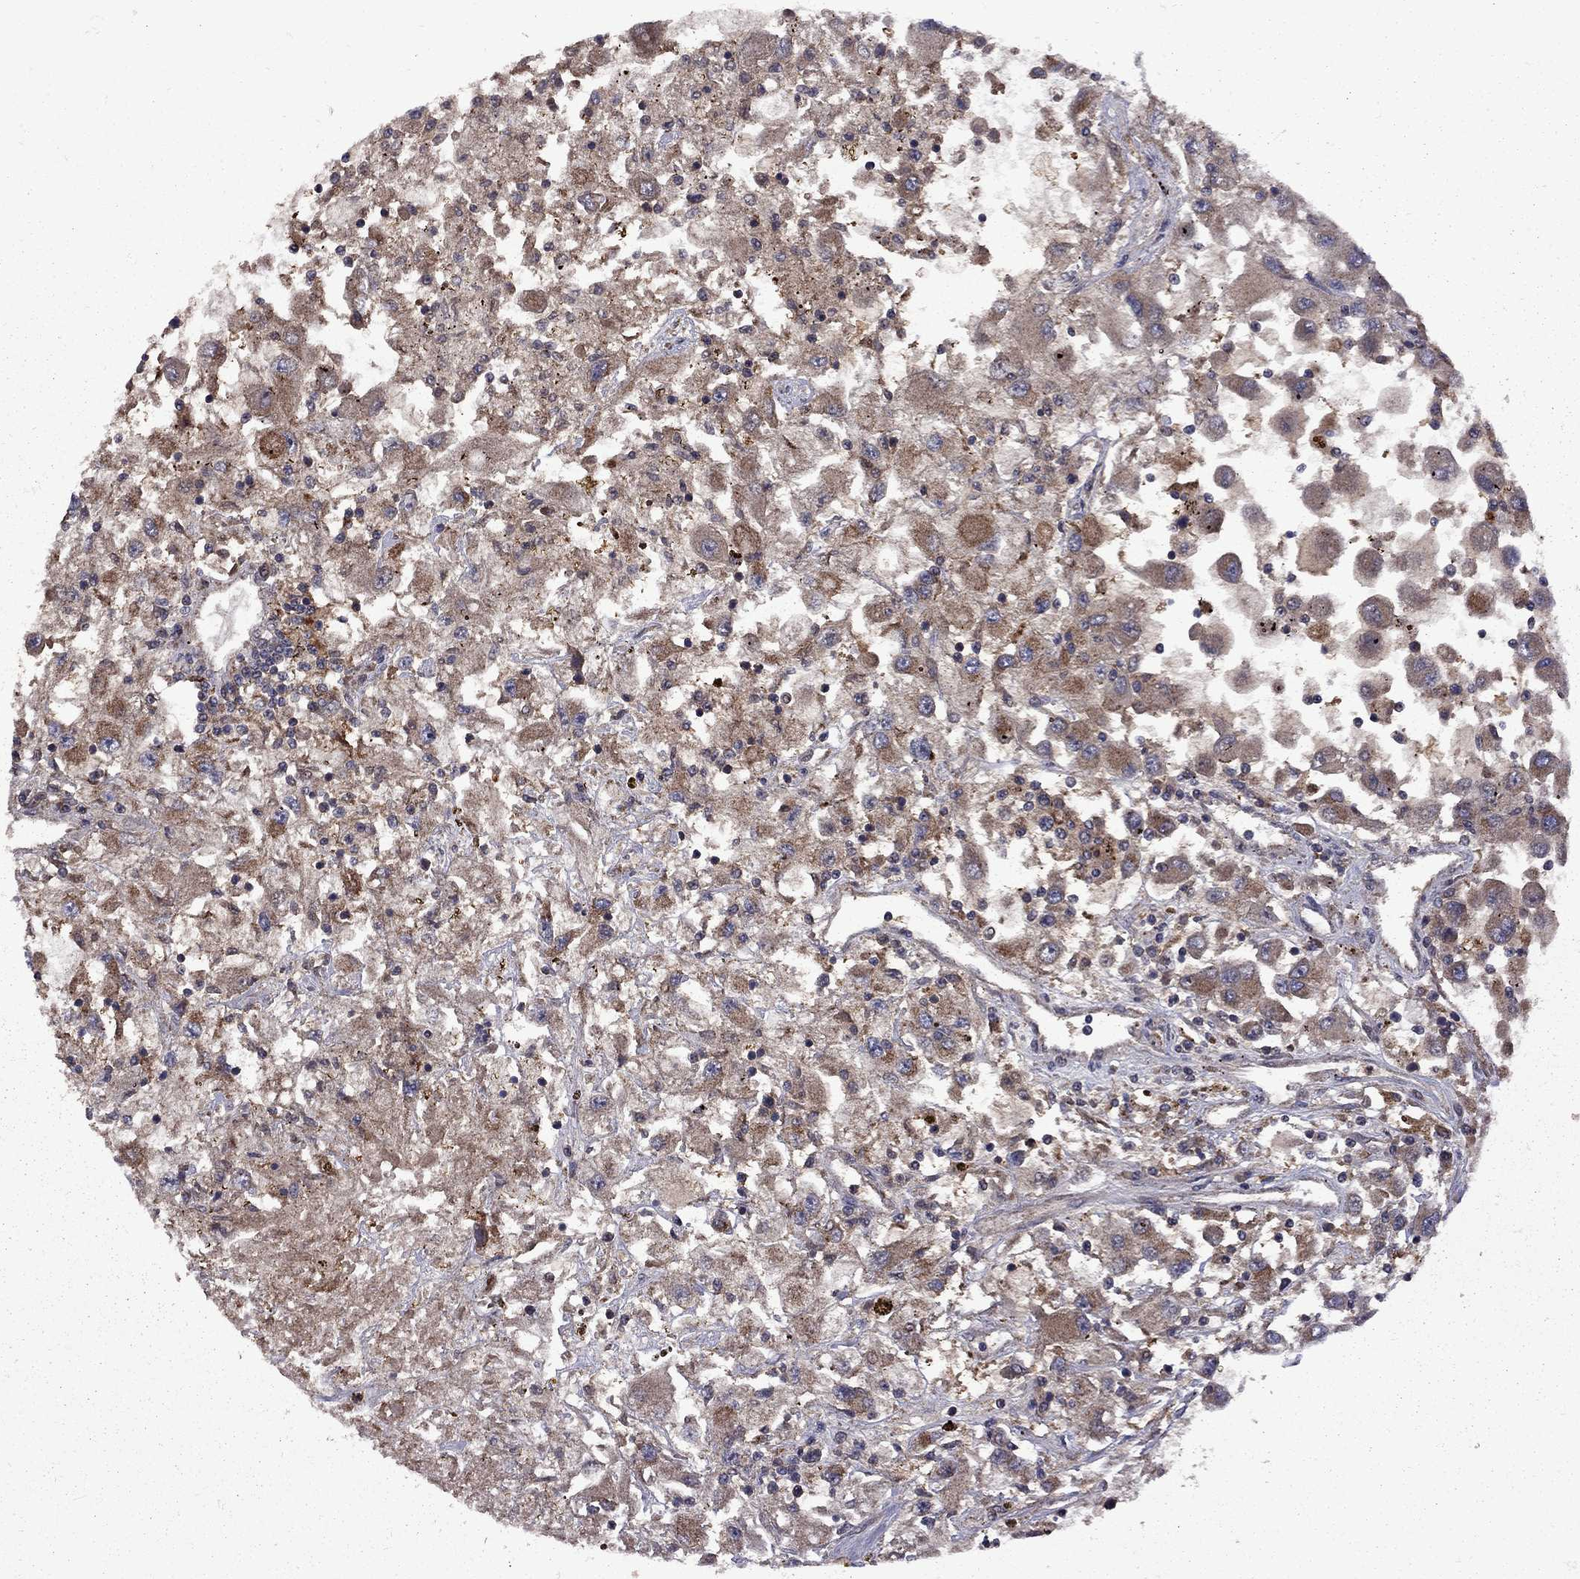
{"staining": {"intensity": "moderate", "quantity": ">75%", "location": "cytoplasmic/membranous"}, "tissue": "renal cancer", "cell_type": "Tumor cells", "image_type": "cancer", "snomed": [{"axis": "morphology", "description": "Adenocarcinoma, NOS"}, {"axis": "topography", "description": "Kidney"}], "caption": "This micrograph demonstrates immunohistochemistry (IHC) staining of renal adenocarcinoma, with medium moderate cytoplasmic/membranous staining in approximately >75% of tumor cells.", "gene": "IPP", "patient": {"sex": "female", "age": 67}}